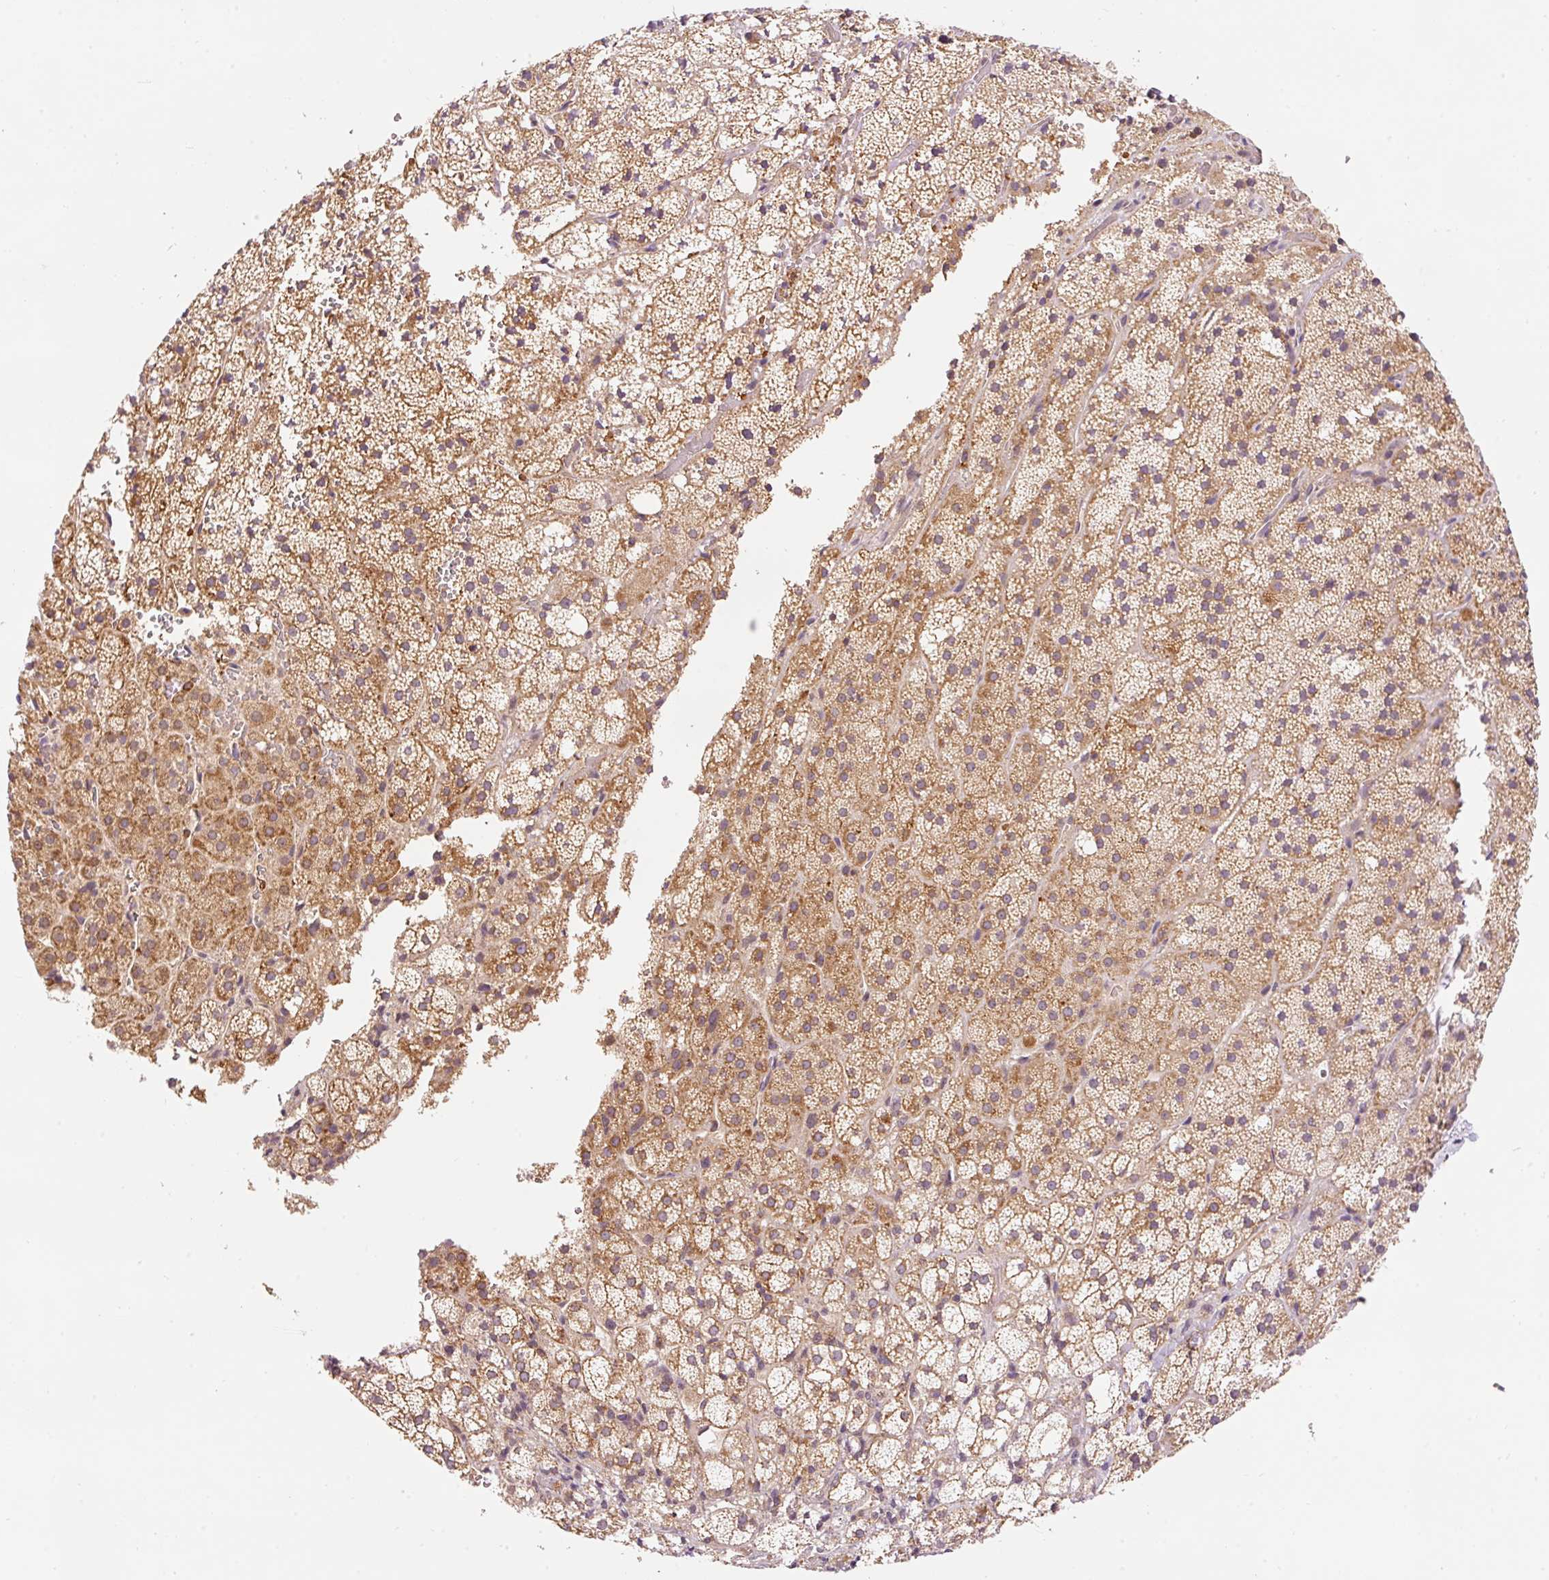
{"staining": {"intensity": "moderate", "quantity": ">75%", "location": "cytoplasmic/membranous"}, "tissue": "adrenal gland", "cell_type": "Glandular cells", "image_type": "normal", "snomed": [{"axis": "morphology", "description": "Normal tissue, NOS"}, {"axis": "topography", "description": "Adrenal gland"}], "caption": "Immunohistochemical staining of normal adrenal gland shows moderate cytoplasmic/membranous protein expression in approximately >75% of glandular cells.", "gene": "ADCY4", "patient": {"sex": "male", "age": 53}}